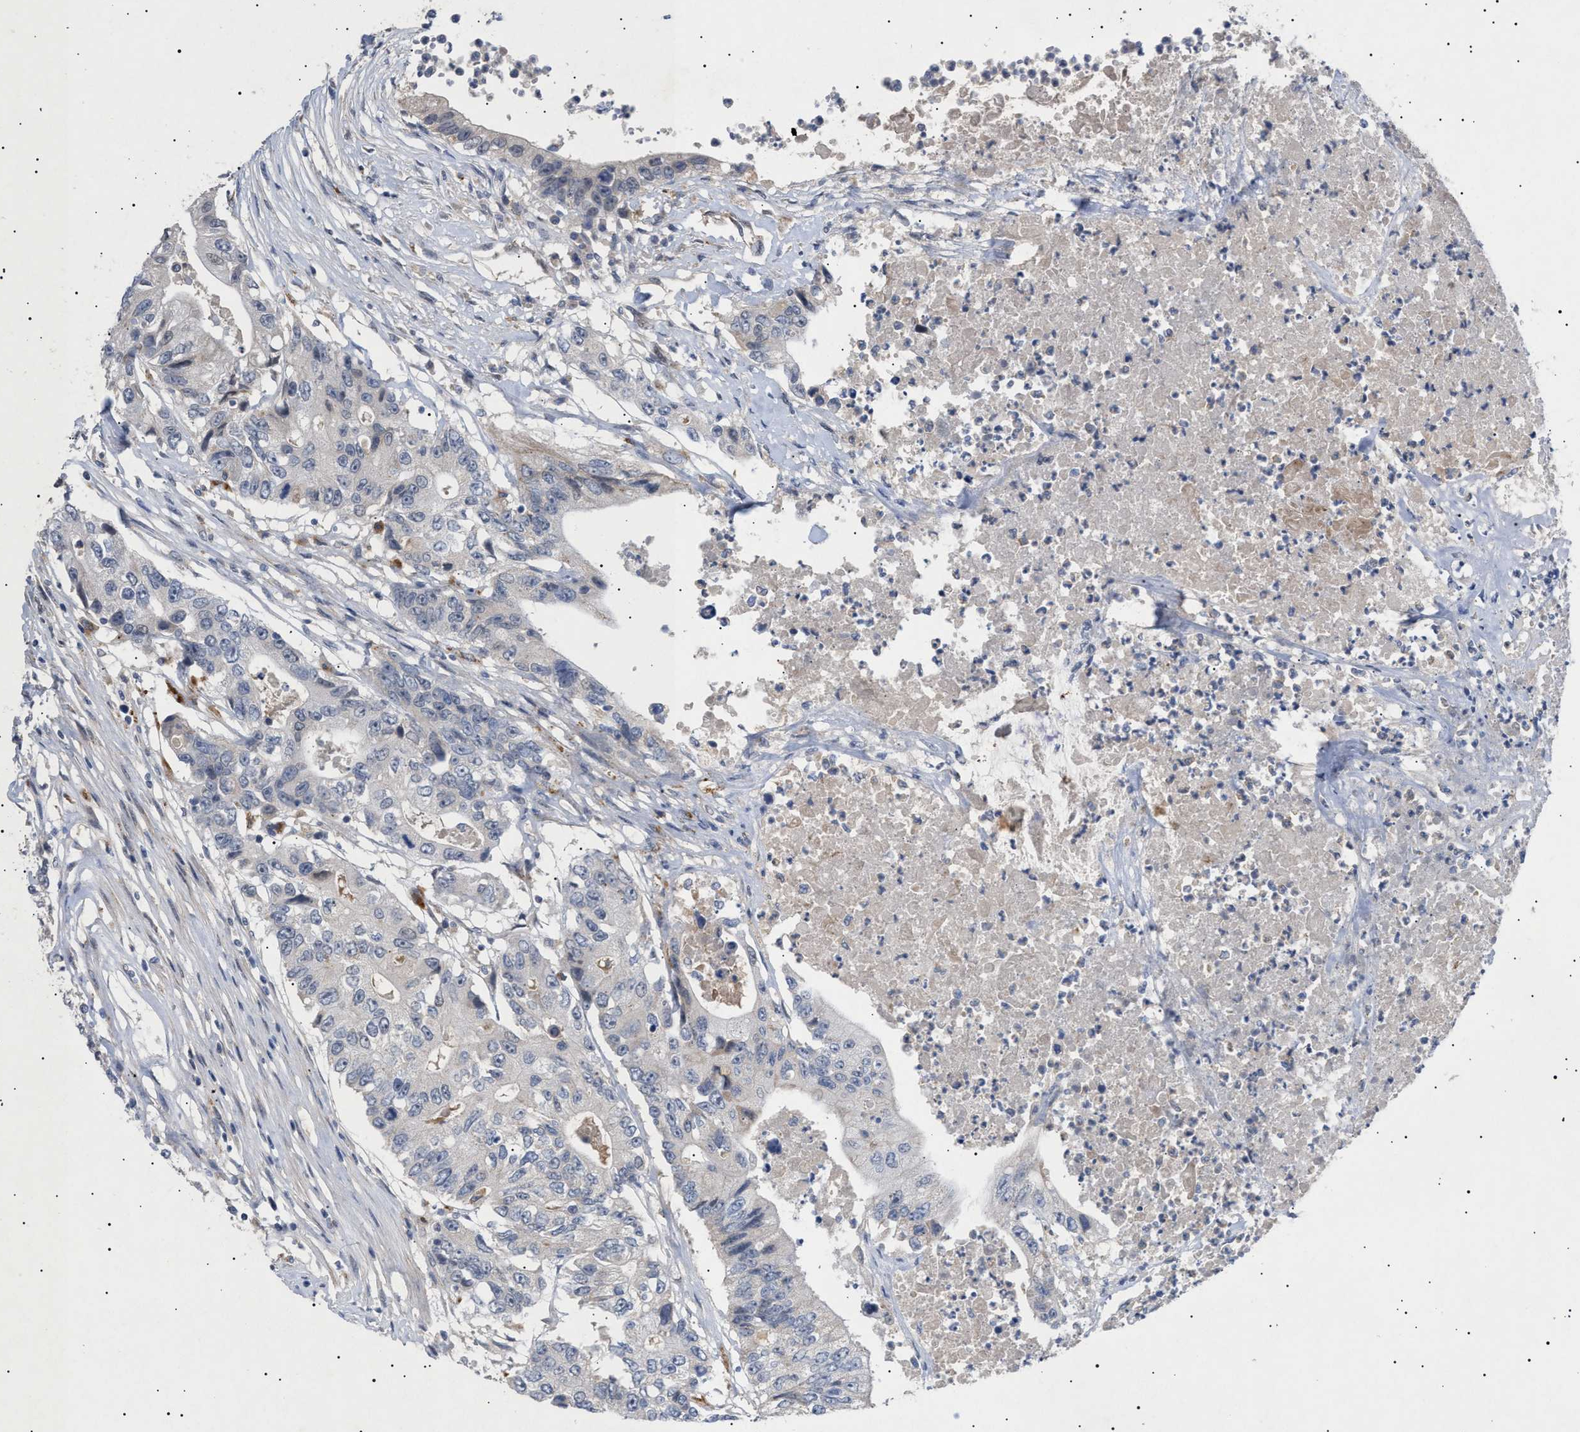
{"staining": {"intensity": "negative", "quantity": "none", "location": "none"}, "tissue": "colorectal cancer", "cell_type": "Tumor cells", "image_type": "cancer", "snomed": [{"axis": "morphology", "description": "Adenocarcinoma, NOS"}, {"axis": "topography", "description": "Colon"}], "caption": "This is an IHC histopathology image of colorectal cancer (adenocarcinoma). There is no expression in tumor cells.", "gene": "SIRT5", "patient": {"sex": "female", "age": 77}}